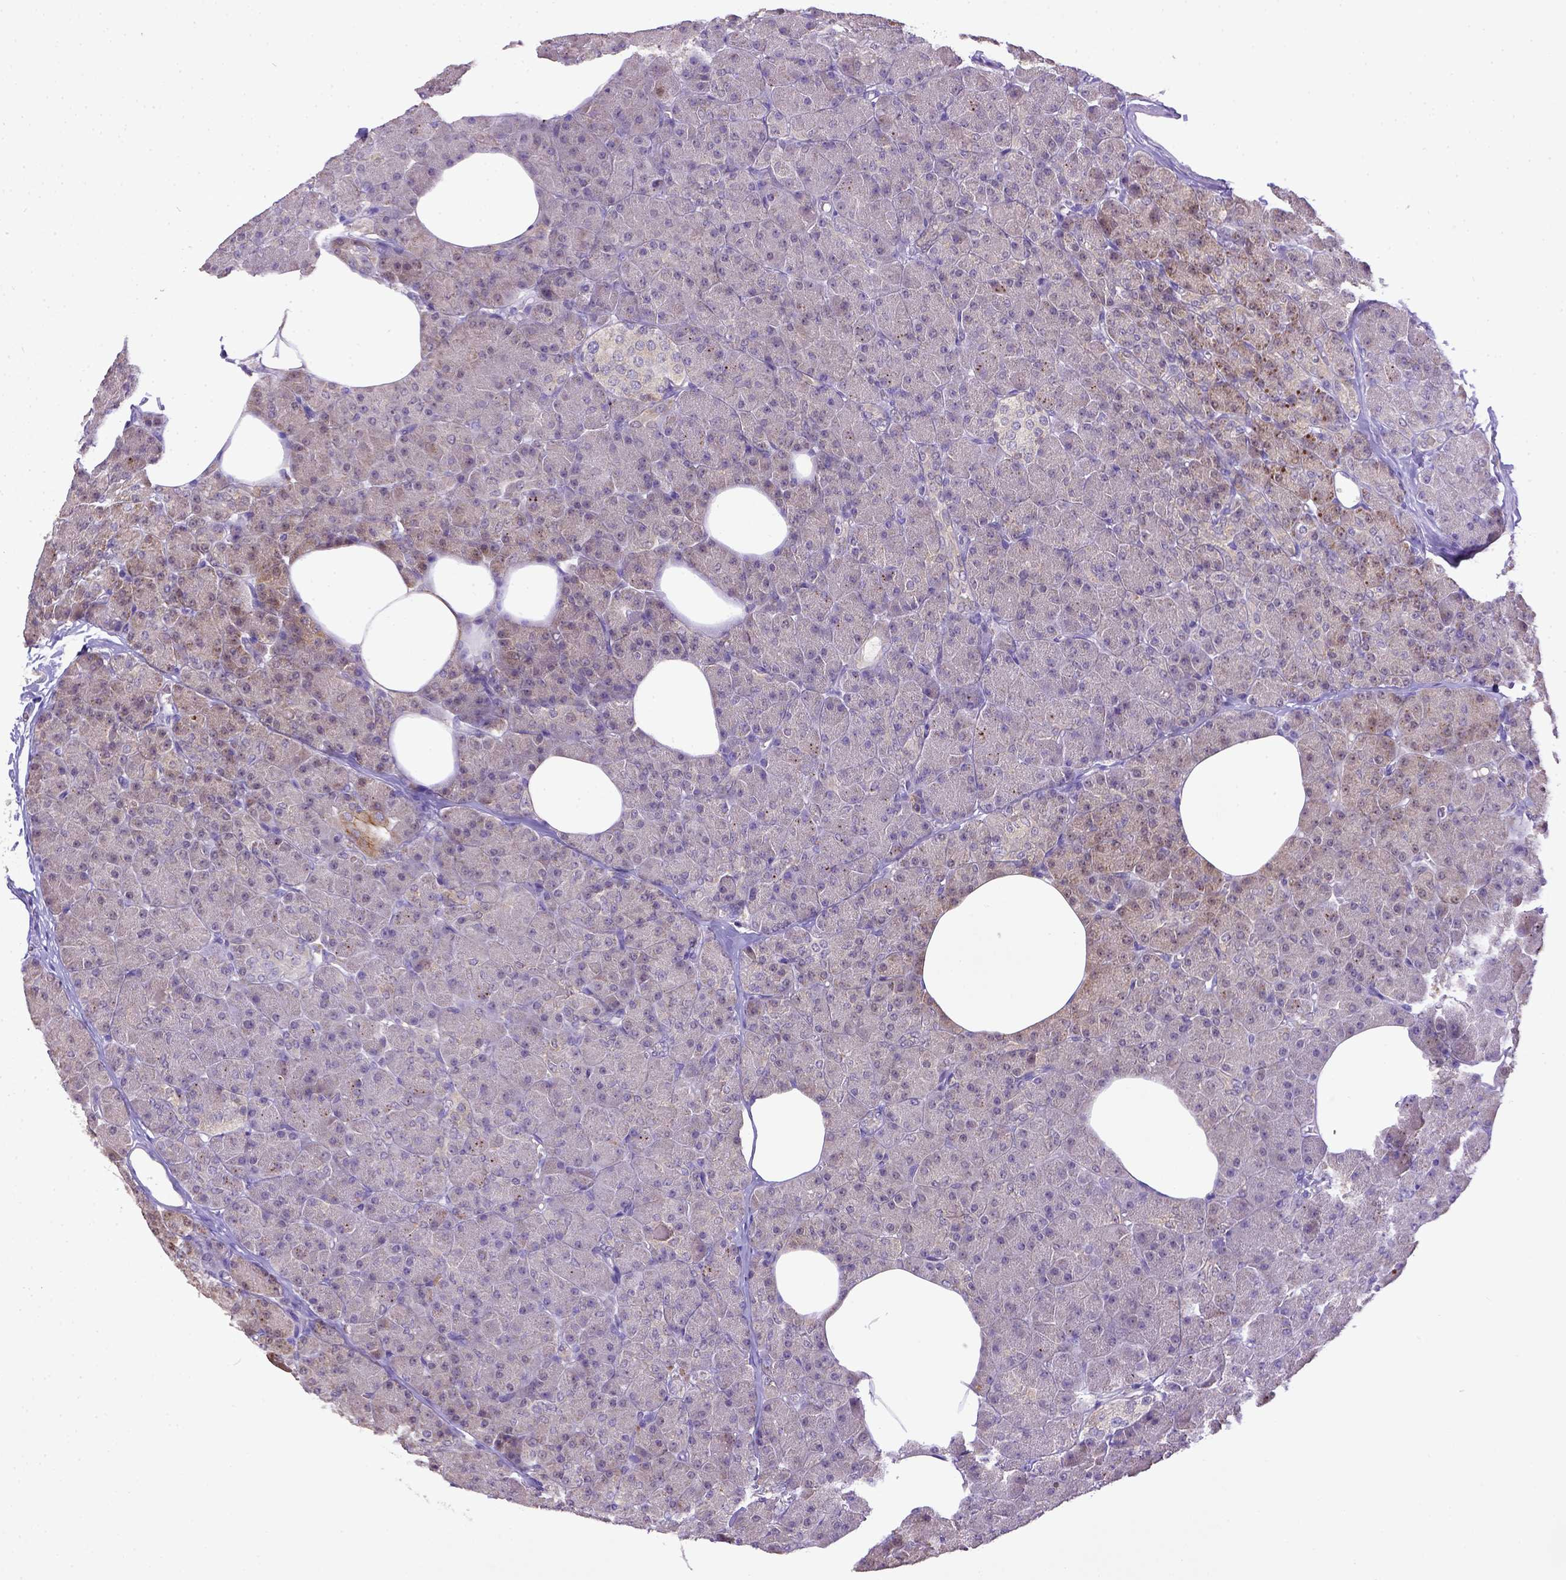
{"staining": {"intensity": "negative", "quantity": "none", "location": "none"}, "tissue": "pancreas", "cell_type": "Exocrine glandular cells", "image_type": "normal", "snomed": [{"axis": "morphology", "description": "Normal tissue, NOS"}, {"axis": "topography", "description": "Pancreas"}], "caption": "High power microscopy image of an IHC micrograph of benign pancreas, revealing no significant staining in exocrine glandular cells.", "gene": "CD40", "patient": {"sex": "female", "age": 45}}